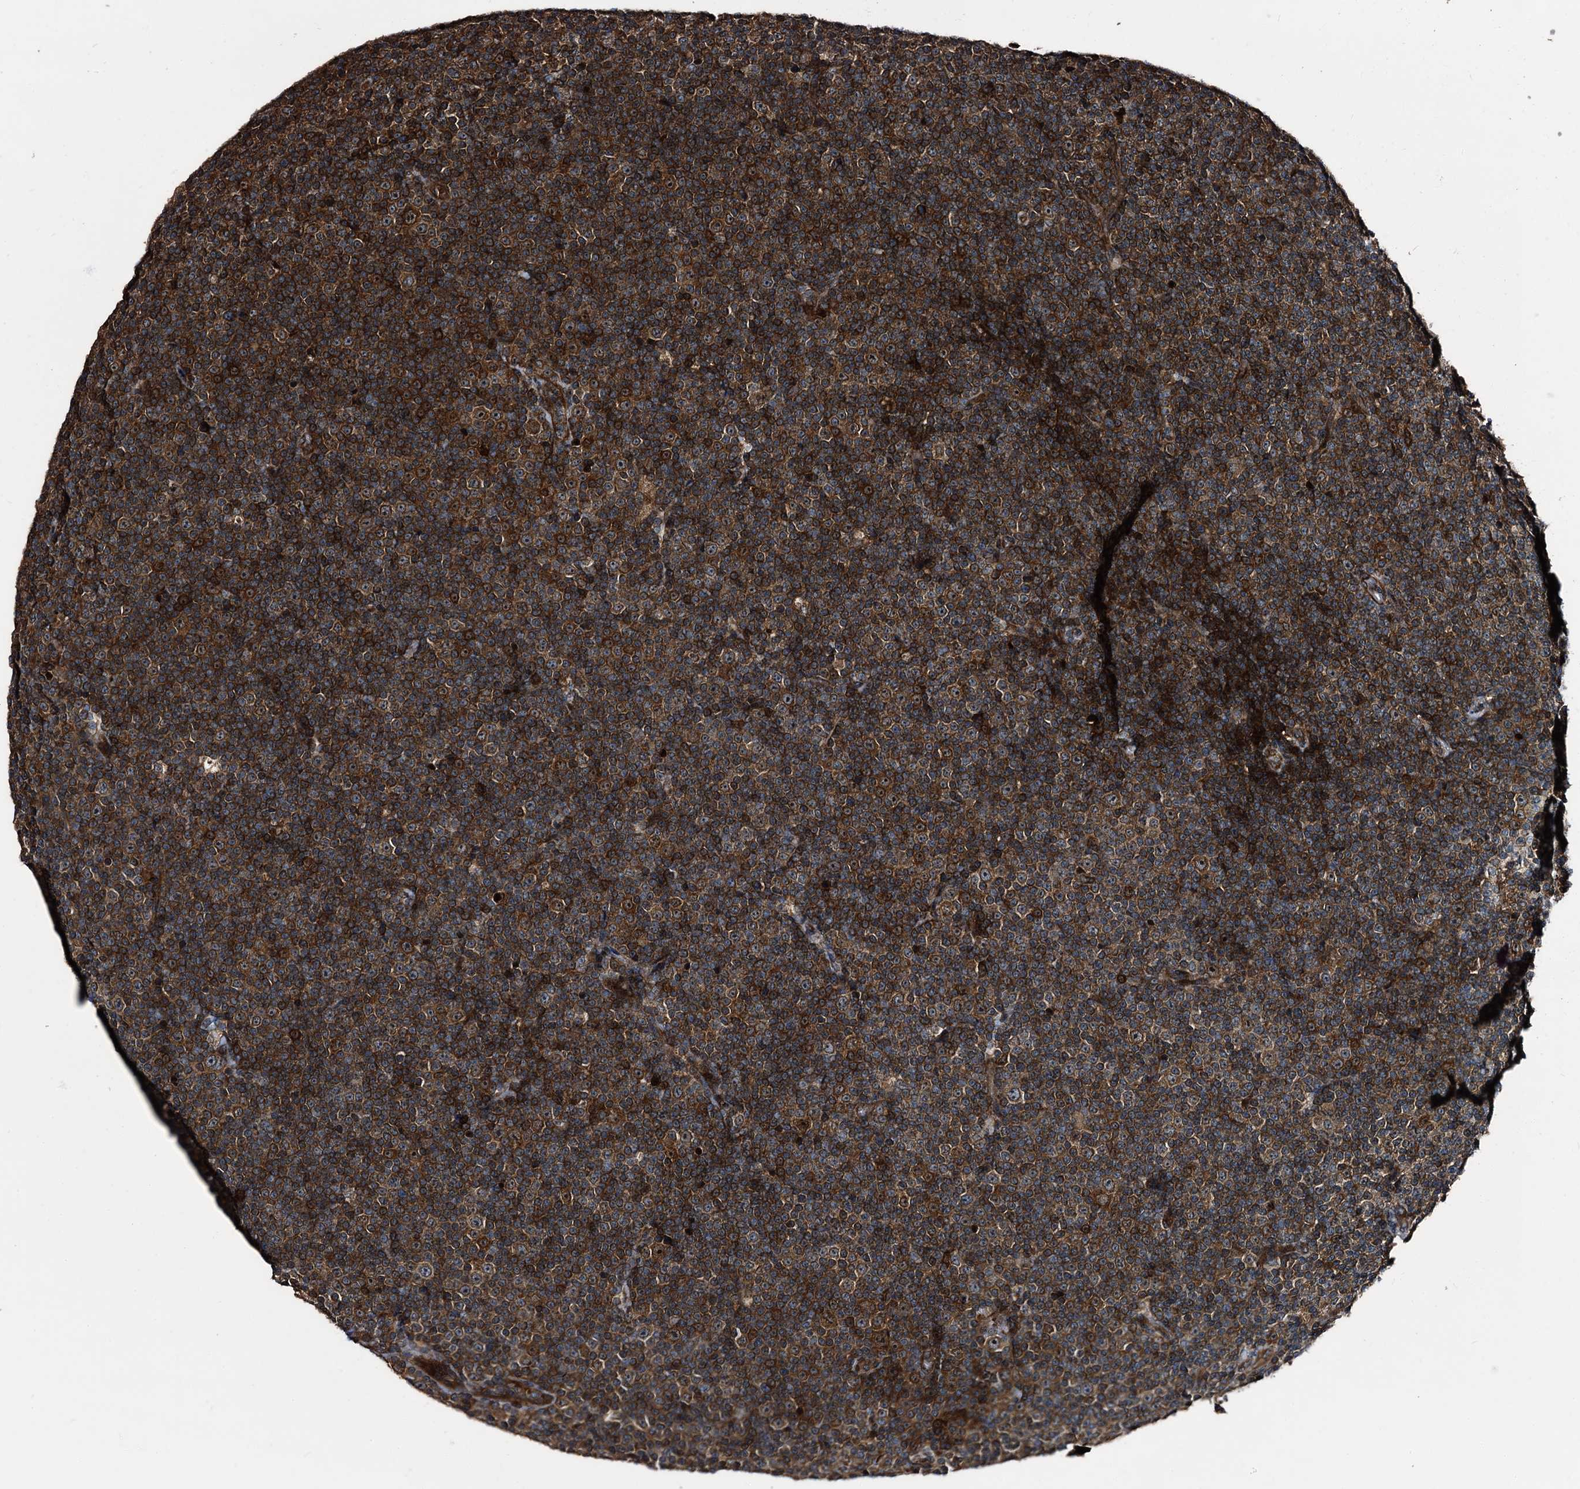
{"staining": {"intensity": "moderate", "quantity": ">75%", "location": "cytoplasmic/membranous"}, "tissue": "lymphoma", "cell_type": "Tumor cells", "image_type": "cancer", "snomed": [{"axis": "morphology", "description": "Malignant lymphoma, non-Hodgkin's type, Low grade"}, {"axis": "topography", "description": "Lymph node"}], "caption": "Human malignant lymphoma, non-Hodgkin's type (low-grade) stained with a protein marker exhibits moderate staining in tumor cells.", "gene": "PEX5", "patient": {"sex": "female", "age": 67}}